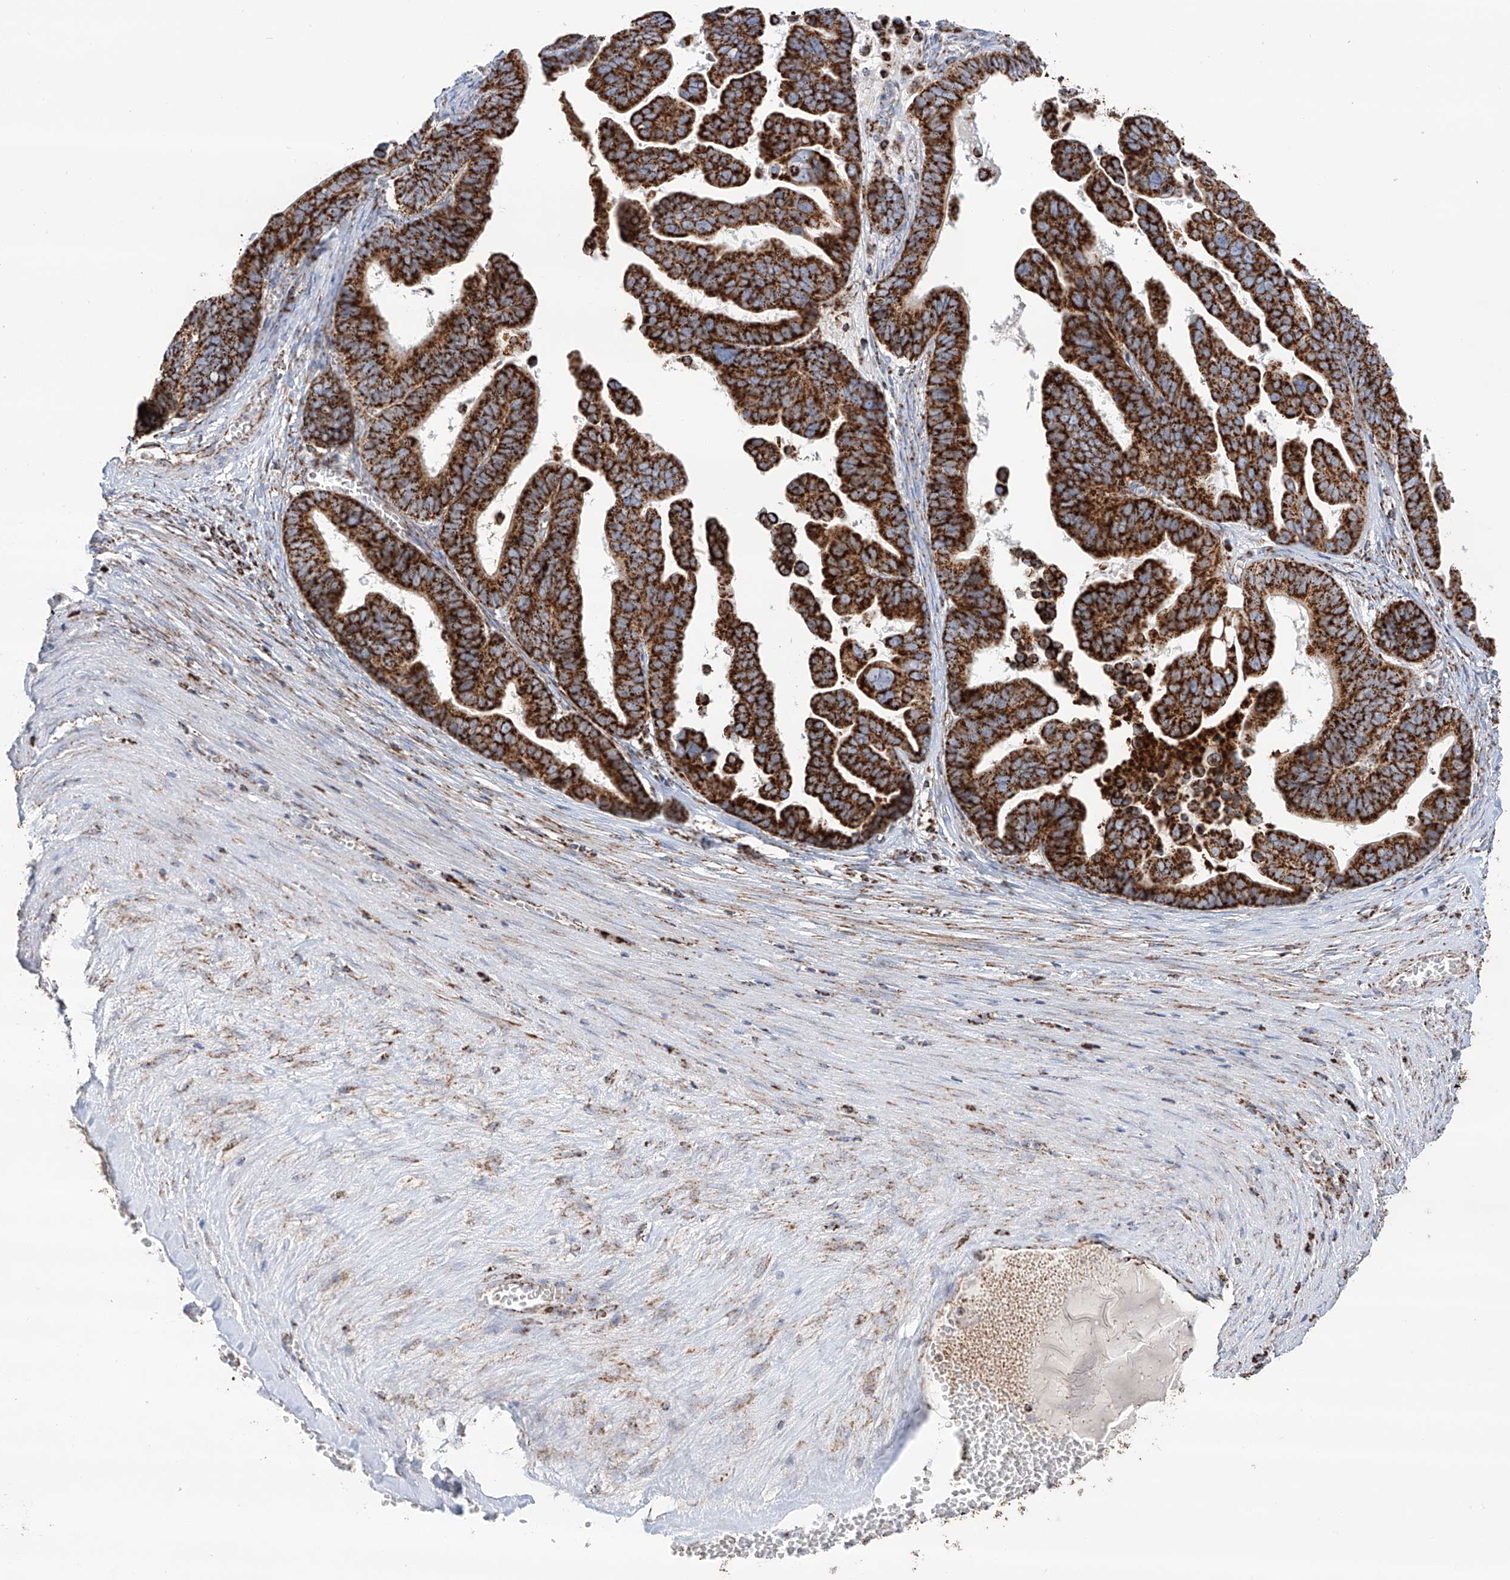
{"staining": {"intensity": "strong", "quantity": ">75%", "location": "cytoplasmic/membranous"}, "tissue": "ovarian cancer", "cell_type": "Tumor cells", "image_type": "cancer", "snomed": [{"axis": "morphology", "description": "Cystadenocarcinoma, serous, NOS"}, {"axis": "topography", "description": "Ovary"}], "caption": "Immunohistochemical staining of serous cystadenocarcinoma (ovarian) reveals strong cytoplasmic/membranous protein expression in about >75% of tumor cells.", "gene": "TTC27", "patient": {"sex": "female", "age": 56}}